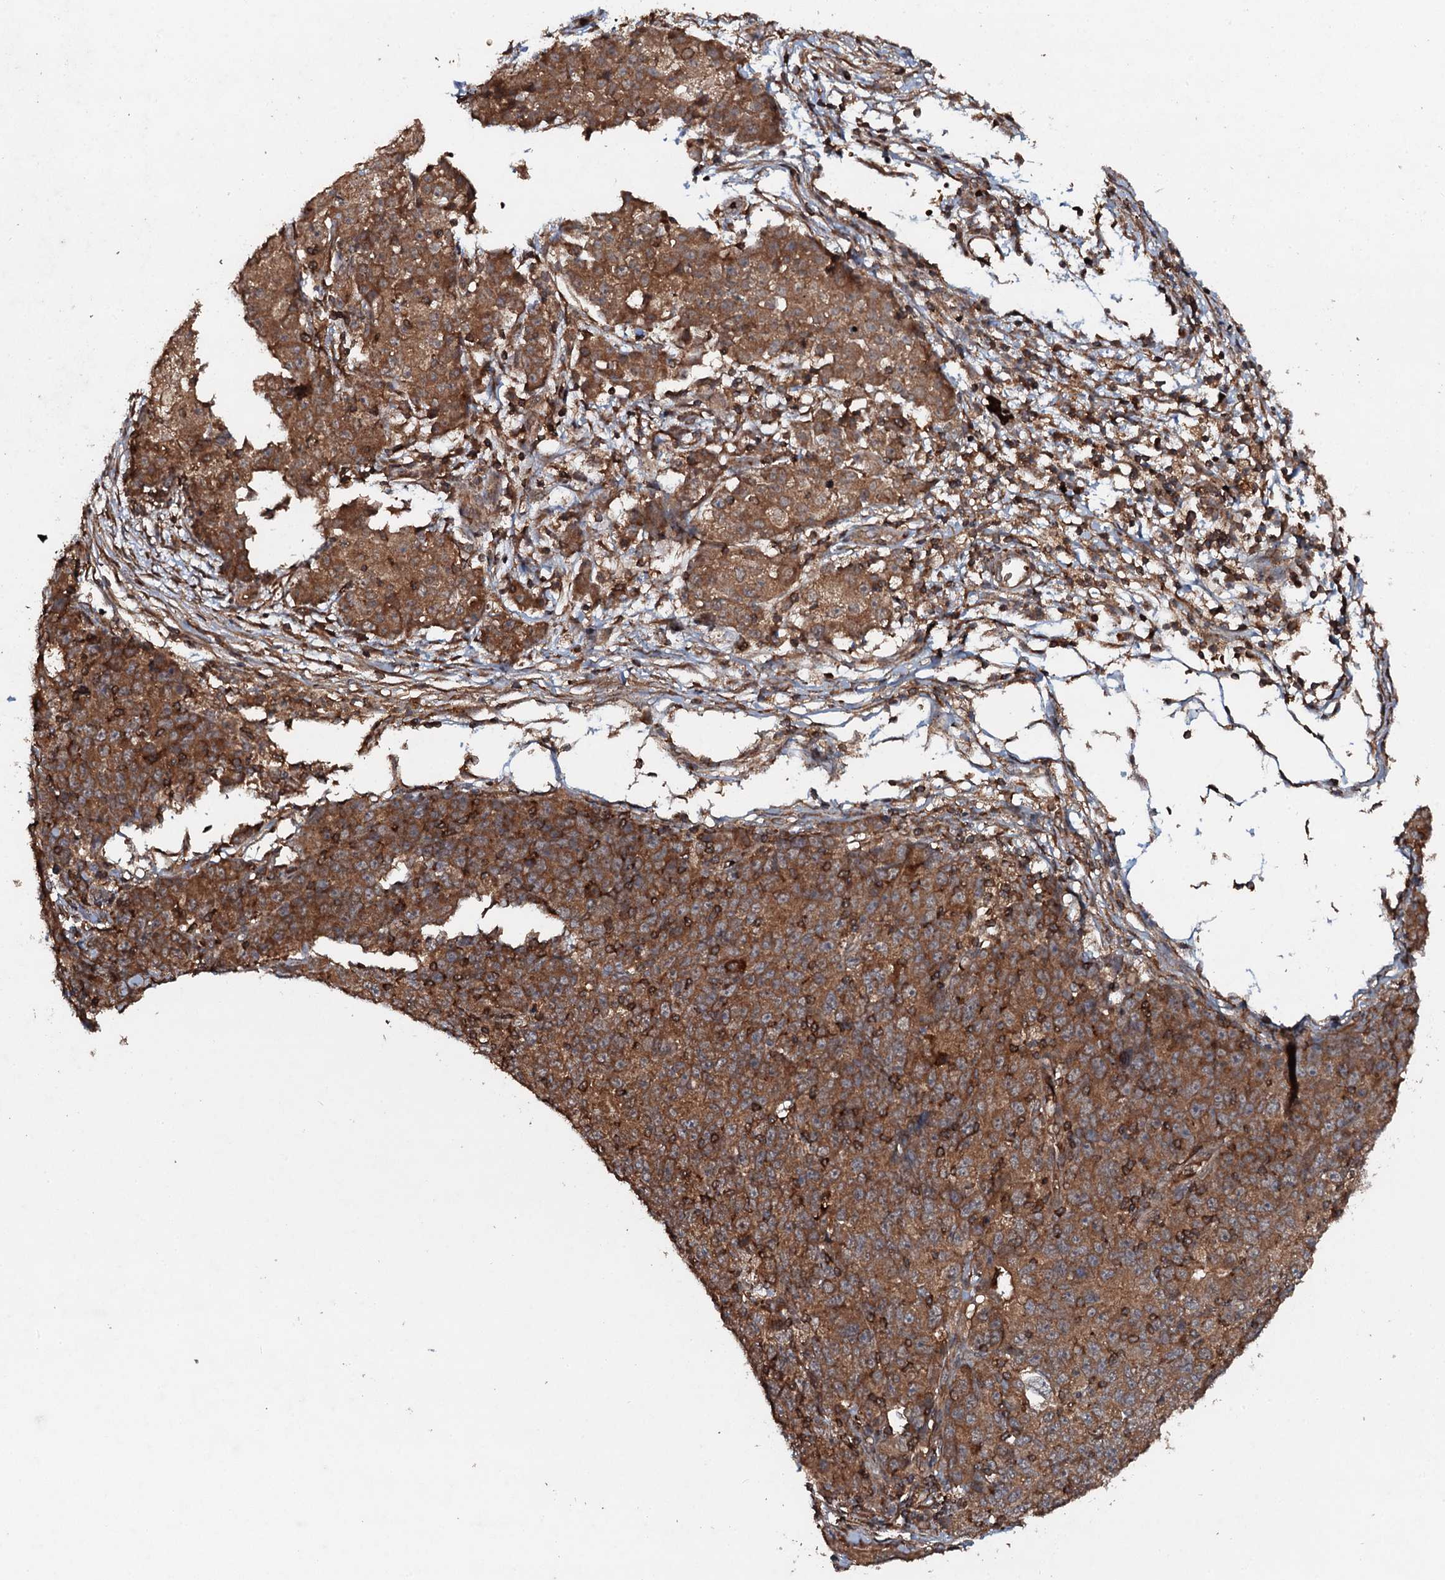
{"staining": {"intensity": "strong", "quantity": ">75%", "location": "cytoplasmic/membranous"}, "tissue": "ovarian cancer", "cell_type": "Tumor cells", "image_type": "cancer", "snomed": [{"axis": "morphology", "description": "Carcinoma, endometroid"}, {"axis": "topography", "description": "Ovary"}], "caption": "Immunohistochemical staining of human ovarian cancer (endometroid carcinoma) reveals high levels of strong cytoplasmic/membranous protein positivity in approximately >75% of tumor cells.", "gene": "ADGRG3", "patient": {"sex": "female", "age": 42}}